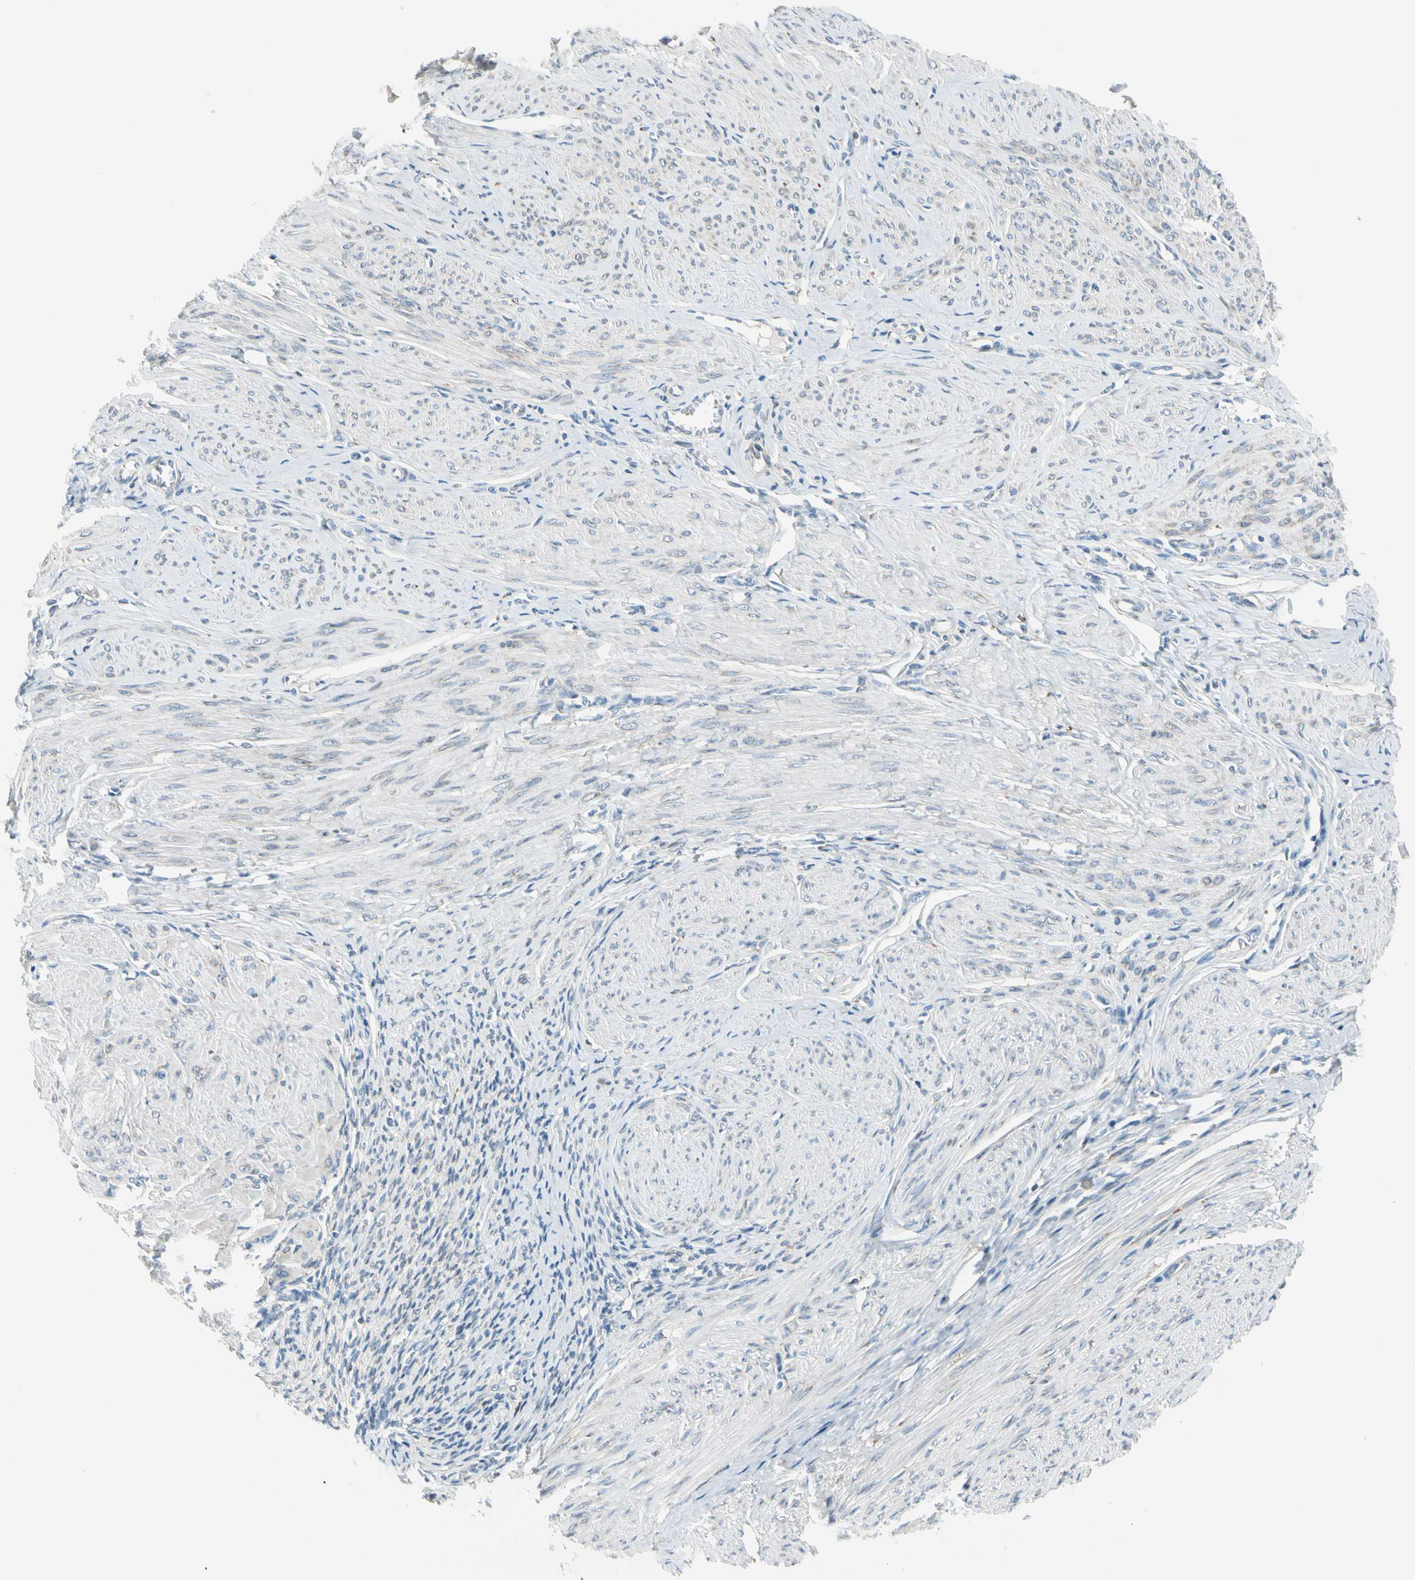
{"staining": {"intensity": "negative", "quantity": "none", "location": "none"}, "tissue": "smooth muscle", "cell_type": "Smooth muscle cells", "image_type": "normal", "snomed": [{"axis": "morphology", "description": "Normal tissue, NOS"}, {"axis": "topography", "description": "Uterus"}], "caption": "Immunohistochemical staining of benign smooth muscle reveals no significant staining in smooth muscle cells. (DAB (3,3'-diaminobenzidine) immunohistochemistry, high magnification).", "gene": "NUCB1", "patient": {"sex": "female", "age": 45}}